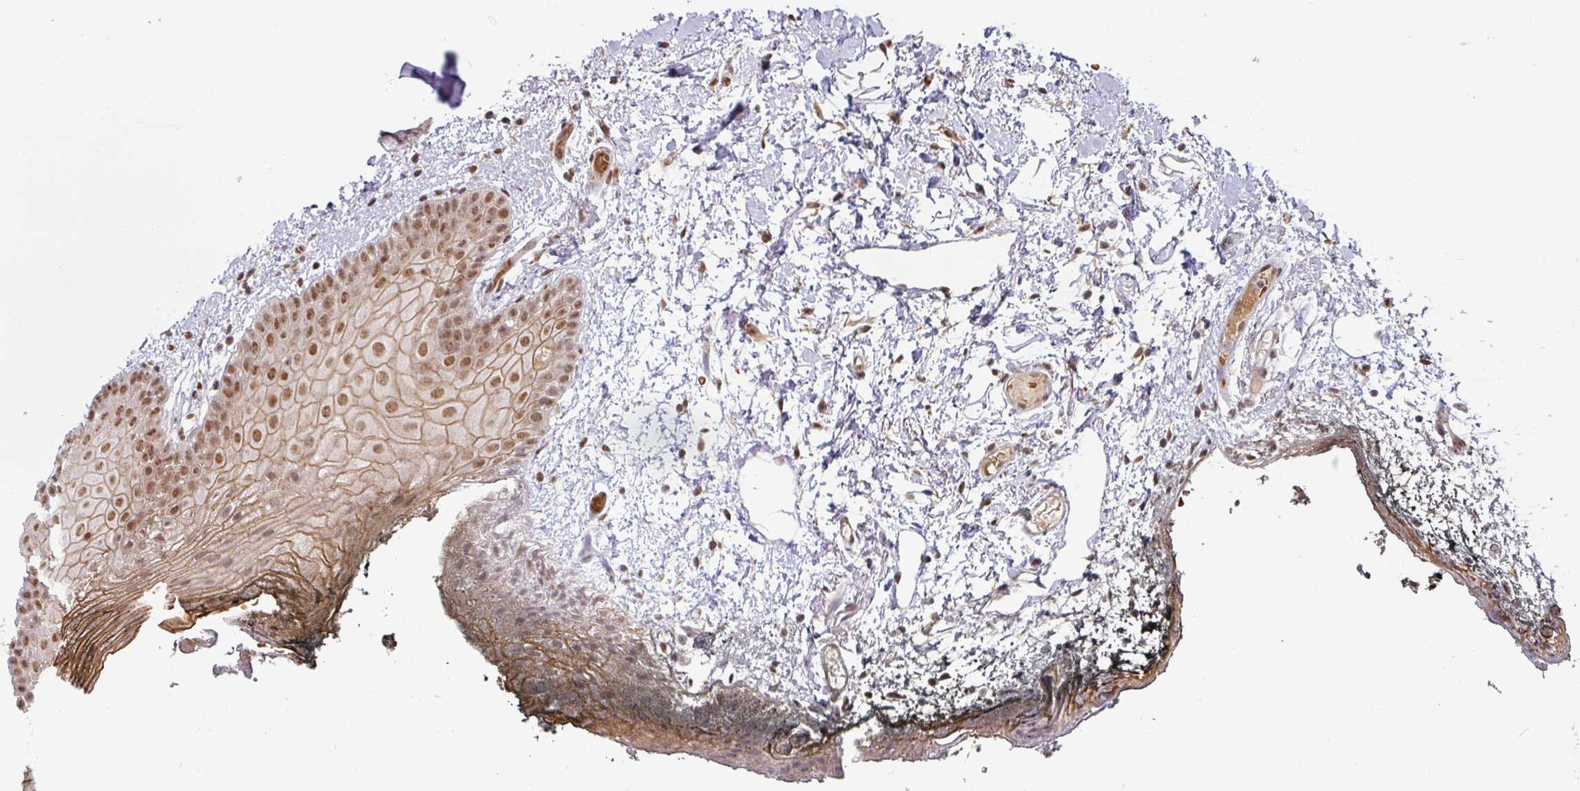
{"staining": {"intensity": "moderate", "quantity": ">75%", "location": "cytoplasmic/membranous,nuclear"}, "tissue": "oral mucosa", "cell_type": "Squamous epithelial cells", "image_type": "normal", "snomed": [{"axis": "morphology", "description": "Normal tissue, NOS"}, {"axis": "morphology", "description": "Squamous cell carcinoma, NOS"}, {"axis": "topography", "description": "Oral tissue"}, {"axis": "topography", "description": "Head-Neck"}], "caption": "Protein expression analysis of unremarkable oral mucosa exhibits moderate cytoplasmic/membranous,nuclear expression in approximately >75% of squamous epithelial cells. The staining is performed using DAB brown chromogen to label protein expression. The nuclei are counter-stained blue using hematoxylin.", "gene": "NCOA5", "patient": {"sex": "female", "age": 81}}